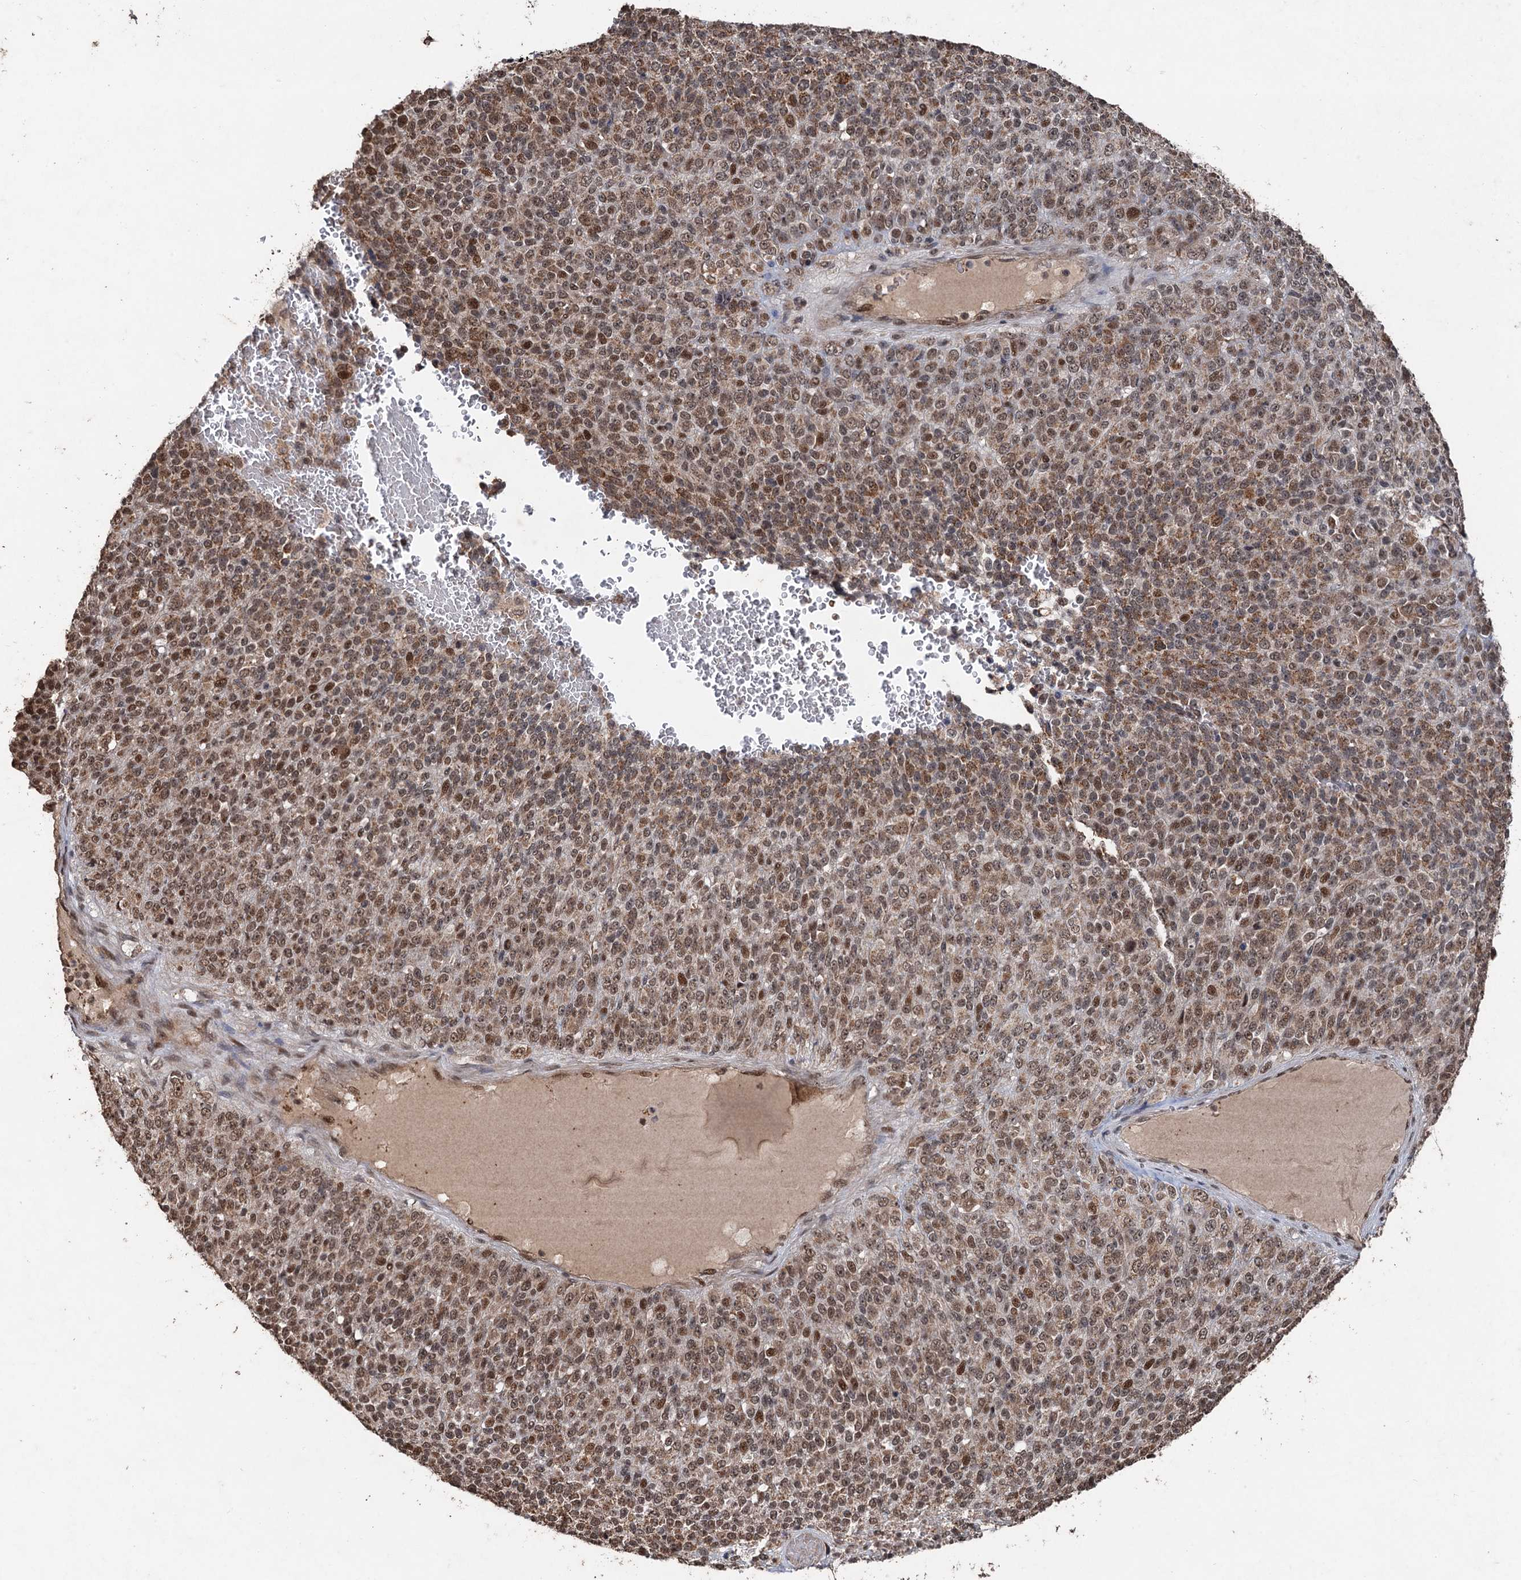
{"staining": {"intensity": "moderate", "quantity": ">75%", "location": "cytoplasmic/membranous,nuclear"}, "tissue": "melanoma", "cell_type": "Tumor cells", "image_type": "cancer", "snomed": [{"axis": "morphology", "description": "Malignant melanoma, Metastatic site"}, {"axis": "topography", "description": "Brain"}], "caption": "This is an image of immunohistochemistry (IHC) staining of malignant melanoma (metastatic site), which shows moderate staining in the cytoplasmic/membranous and nuclear of tumor cells.", "gene": "REP15", "patient": {"sex": "female", "age": 56}}